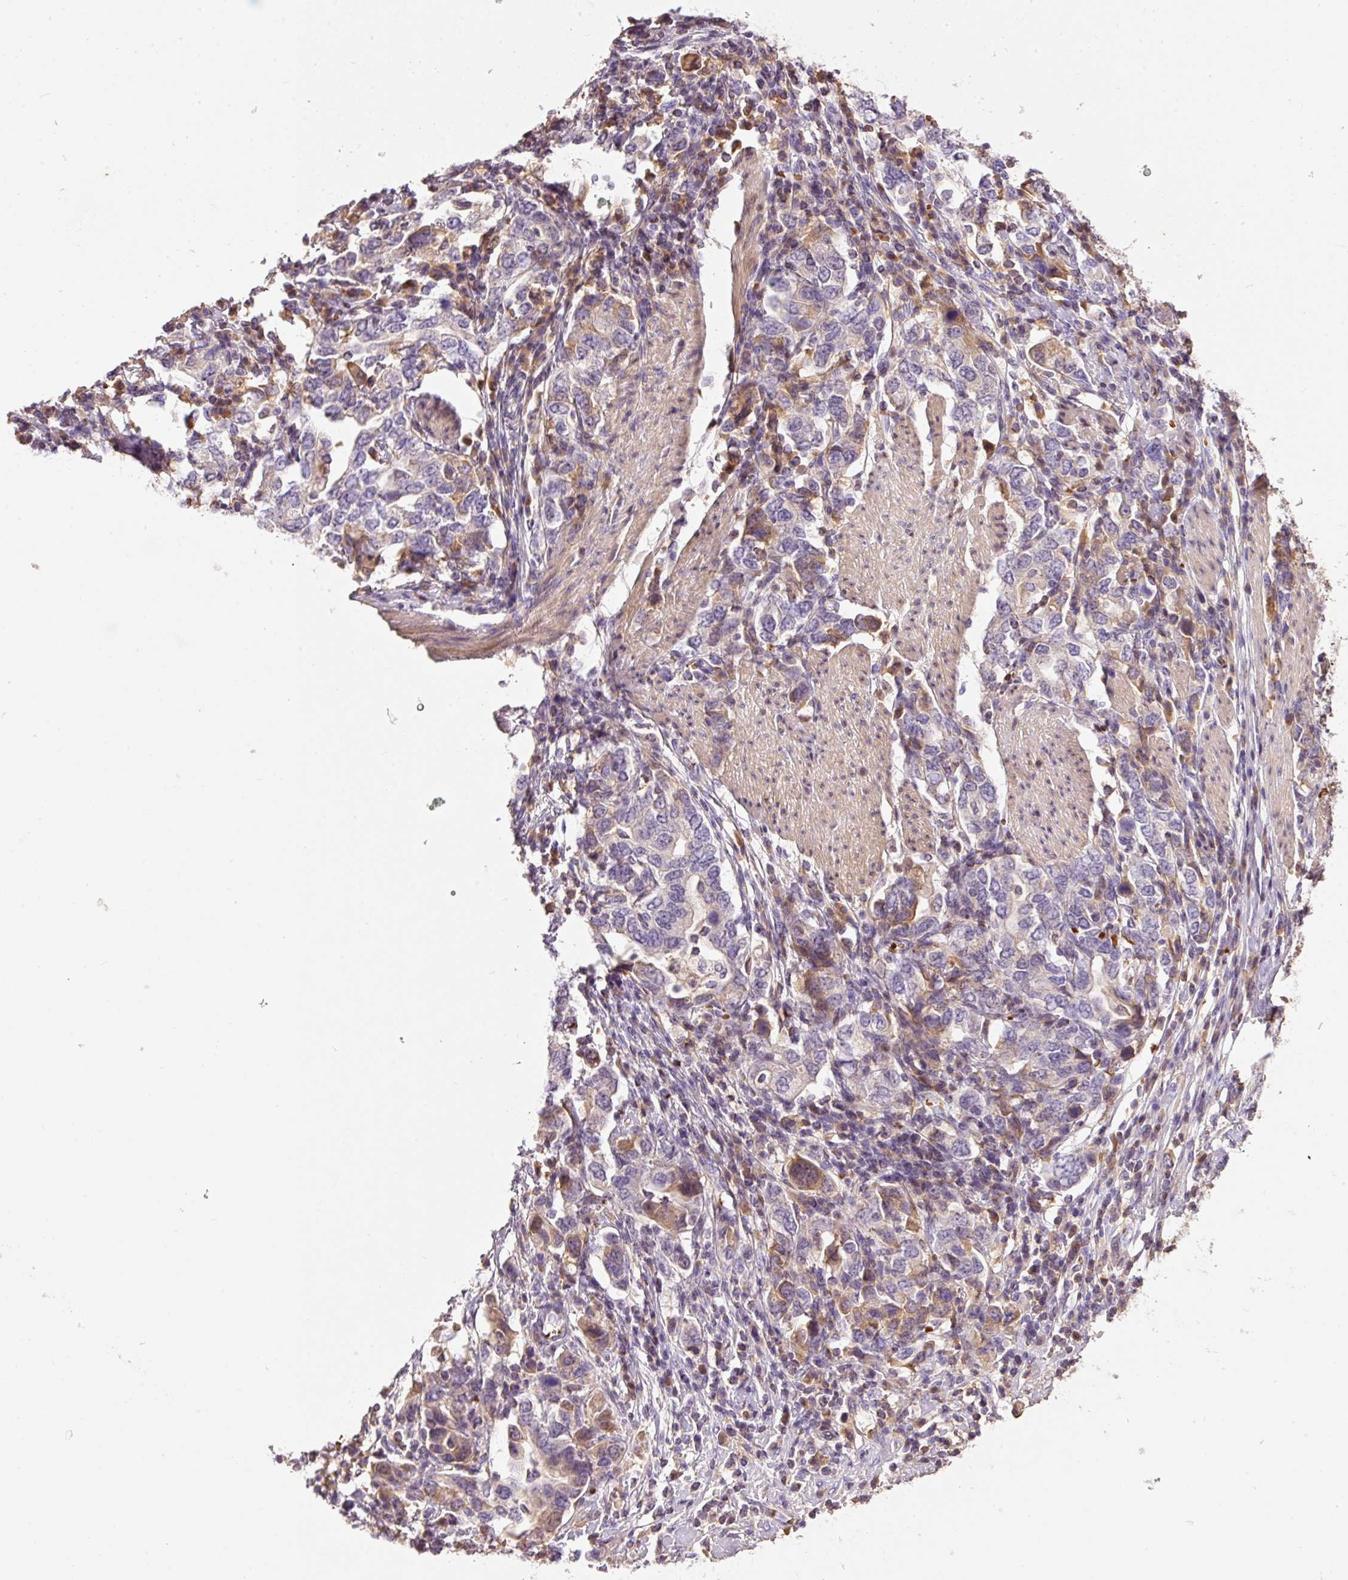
{"staining": {"intensity": "moderate", "quantity": "<25%", "location": "cytoplasmic/membranous"}, "tissue": "stomach cancer", "cell_type": "Tumor cells", "image_type": "cancer", "snomed": [{"axis": "morphology", "description": "Adenocarcinoma, NOS"}, {"axis": "topography", "description": "Stomach, upper"}, {"axis": "topography", "description": "Stomach"}], "caption": "Adenocarcinoma (stomach) stained for a protein (brown) reveals moderate cytoplasmic/membranous positive staining in approximately <25% of tumor cells.", "gene": "CMTM8", "patient": {"sex": "male", "age": 62}}